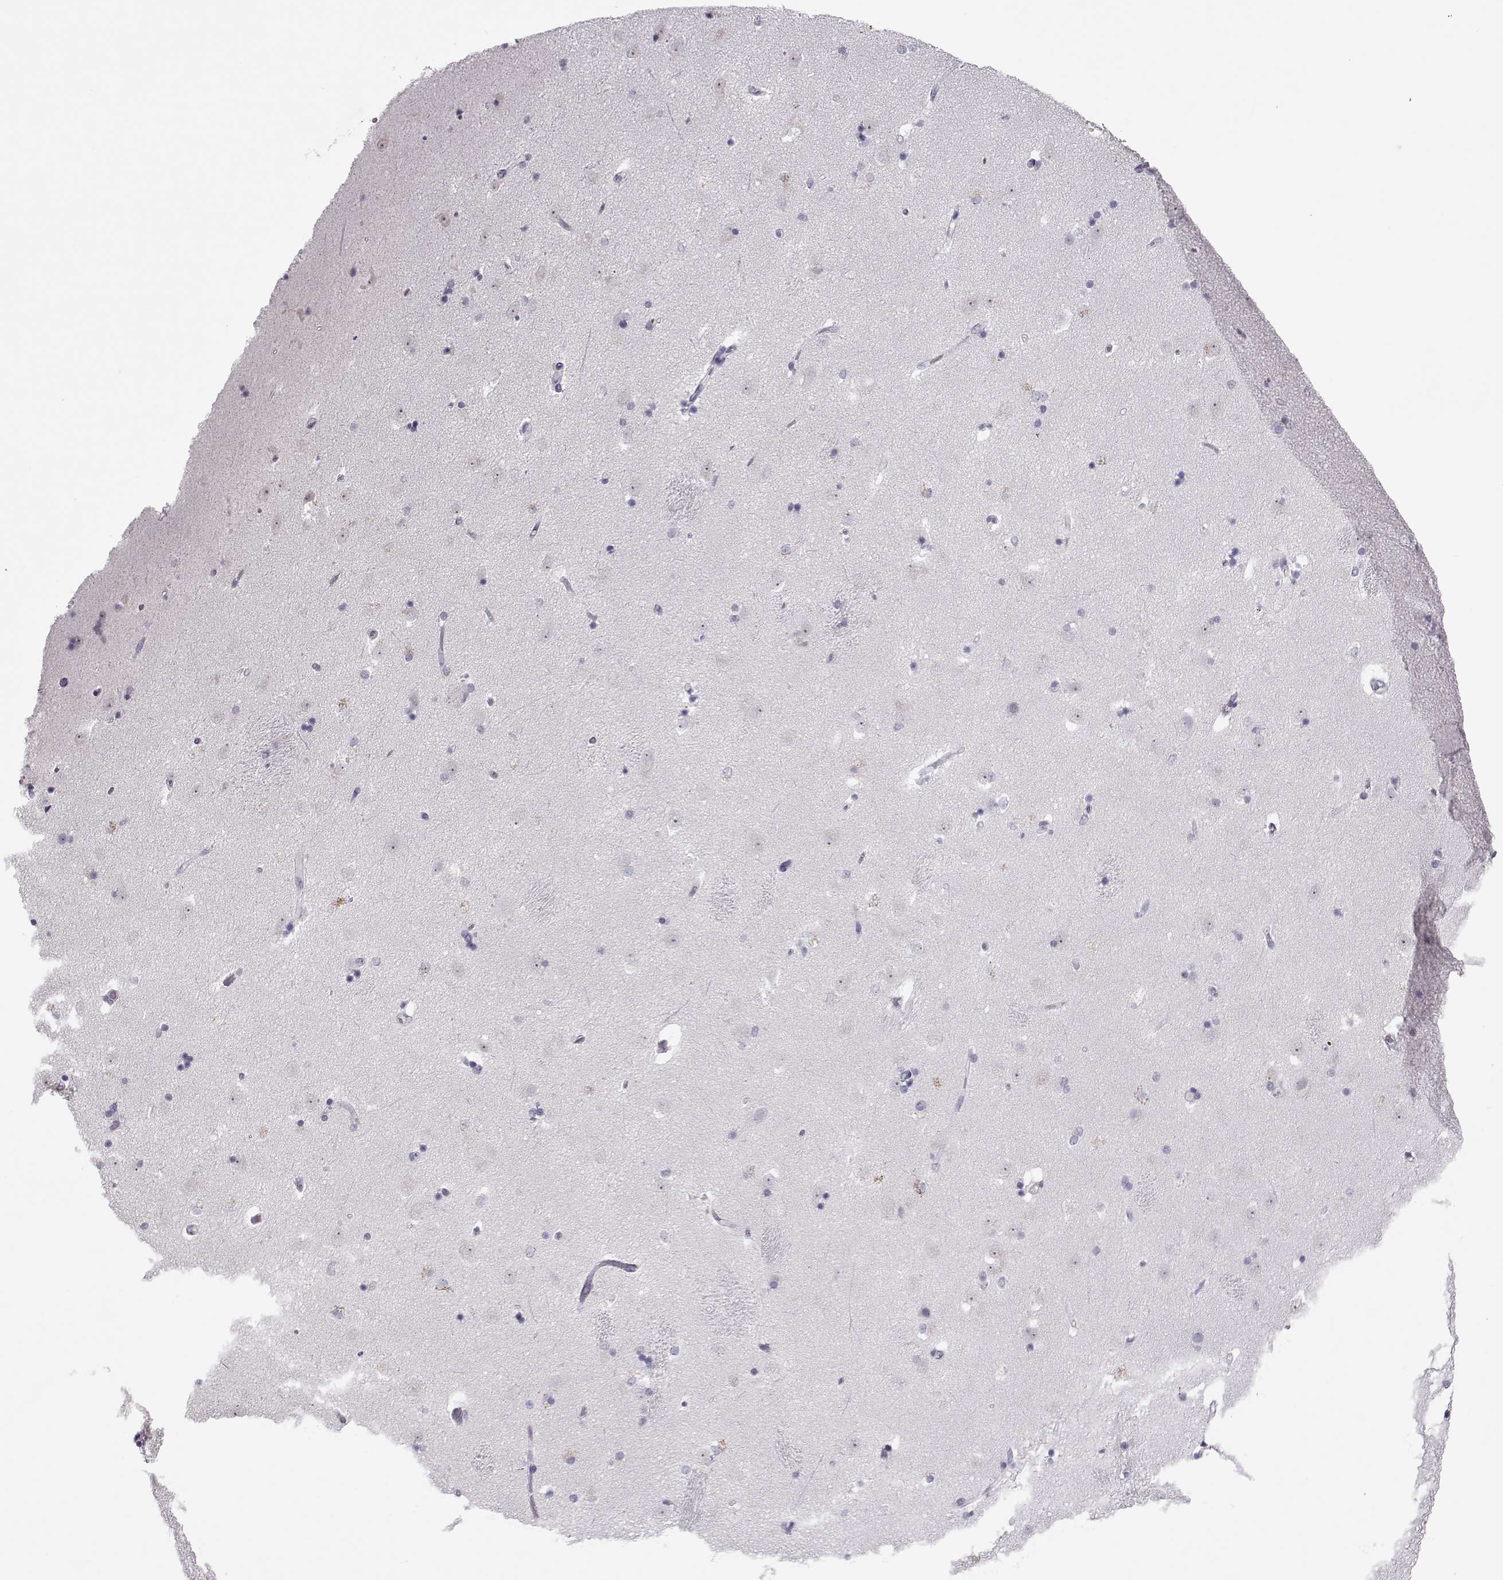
{"staining": {"intensity": "negative", "quantity": "none", "location": "none"}, "tissue": "caudate", "cell_type": "Glial cells", "image_type": "normal", "snomed": [{"axis": "morphology", "description": "Normal tissue, NOS"}, {"axis": "topography", "description": "Lateral ventricle wall"}], "caption": "High magnification brightfield microscopy of benign caudate stained with DAB (3,3'-diaminobenzidine) (brown) and counterstained with hematoxylin (blue): glial cells show no significant positivity. (Brightfield microscopy of DAB (3,3'-diaminobenzidine) immunohistochemistry (IHC) at high magnification).", "gene": "SGO1", "patient": {"sex": "male", "age": 51}}